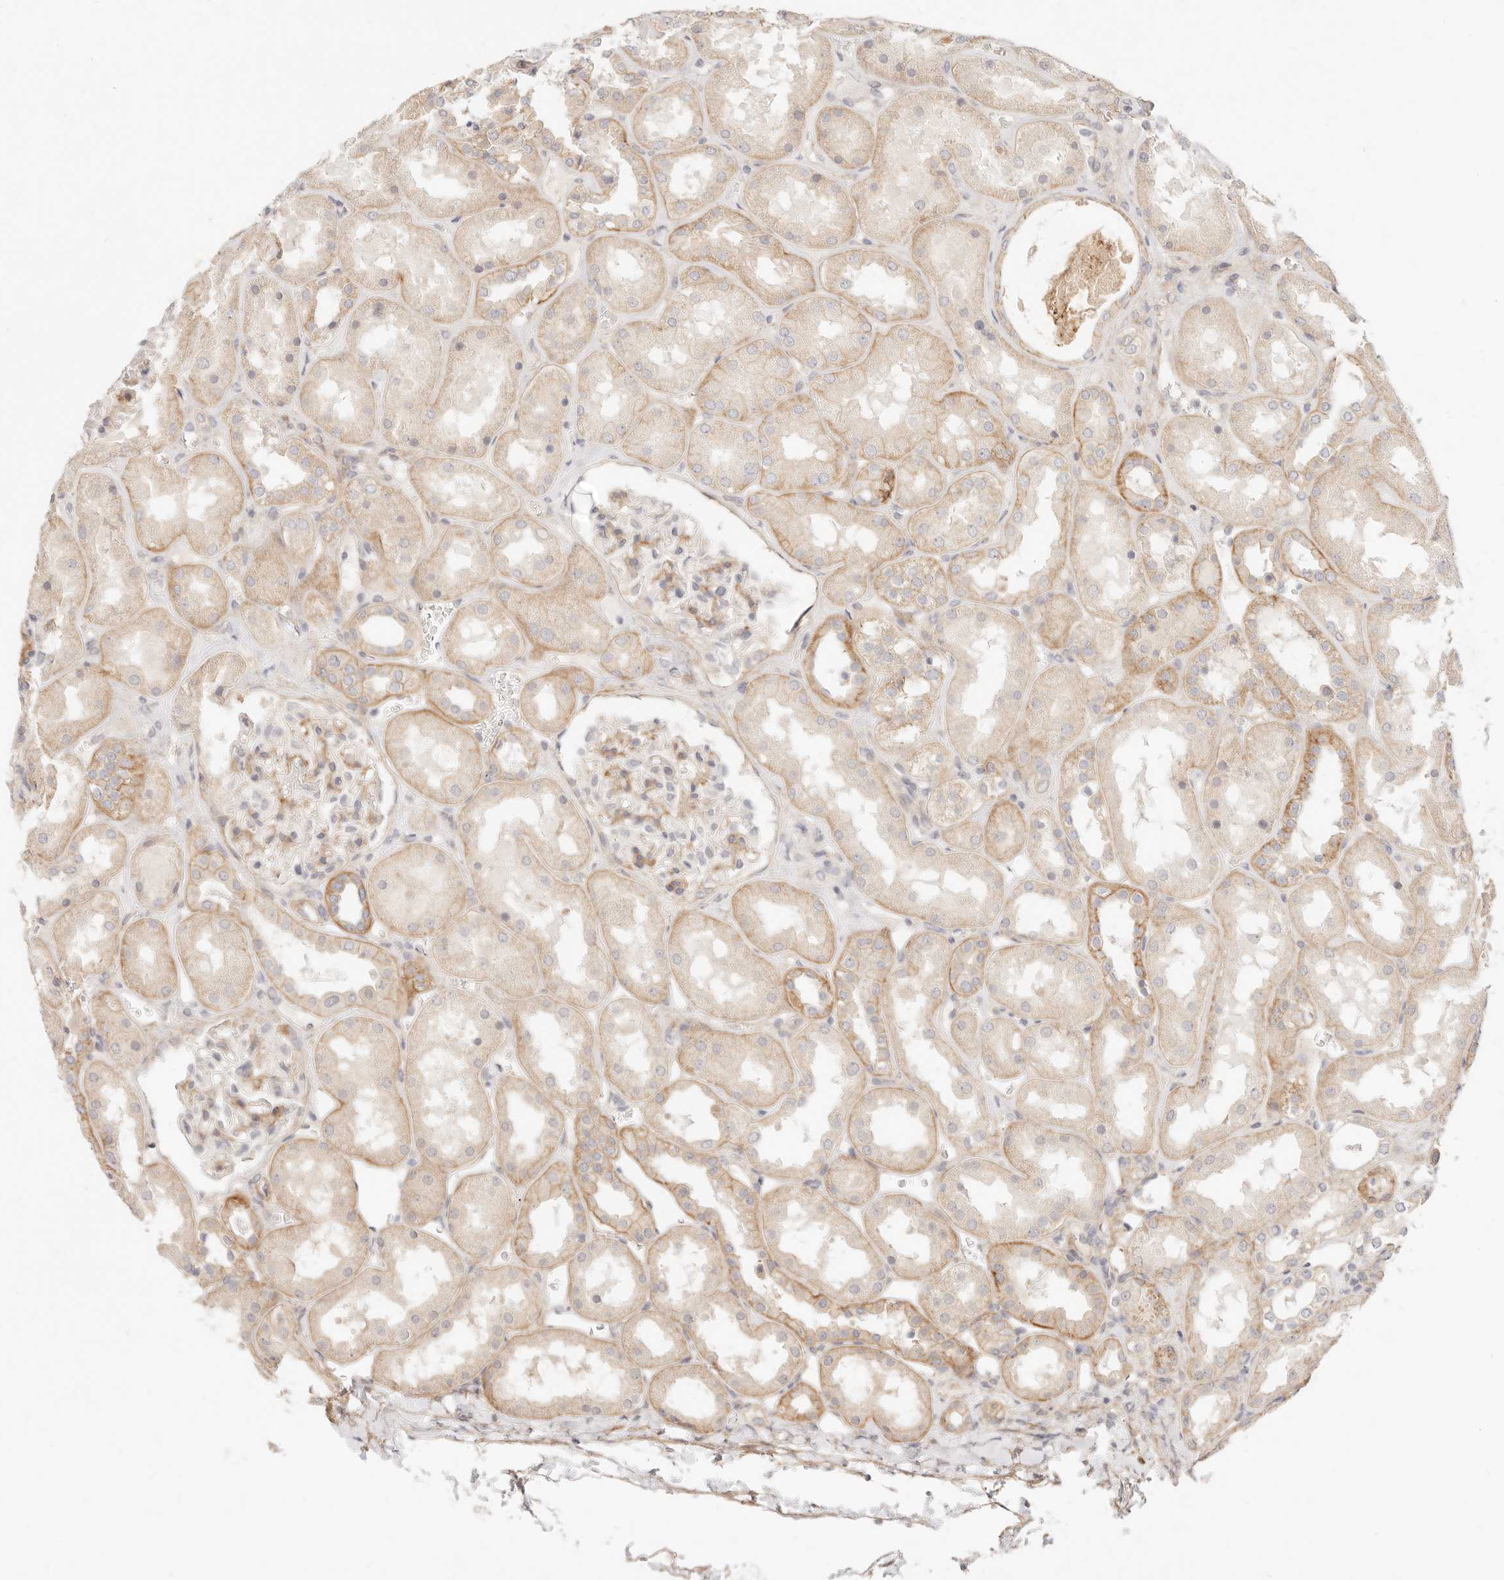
{"staining": {"intensity": "weak", "quantity": "25%-75%", "location": "cytoplasmic/membranous"}, "tissue": "kidney", "cell_type": "Cells in glomeruli", "image_type": "normal", "snomed": [{"axis": "morphology", "description": "Normal tissue, NOS"}, {"axis": "topography", "description": "Kidney"}], "caption": "The histopathology image reveals staining of unremarkable kidney, revealing weak cytoplasmic/membranous protein staining (brown color) within cells in glomeruli. The staining is performed using DAB brown chromogen to label protein expression. The nuclei are counter-stained blue using hematoxylin.", "gene": "UBXN10", "patient": {"sex": "male", "age": 70}}